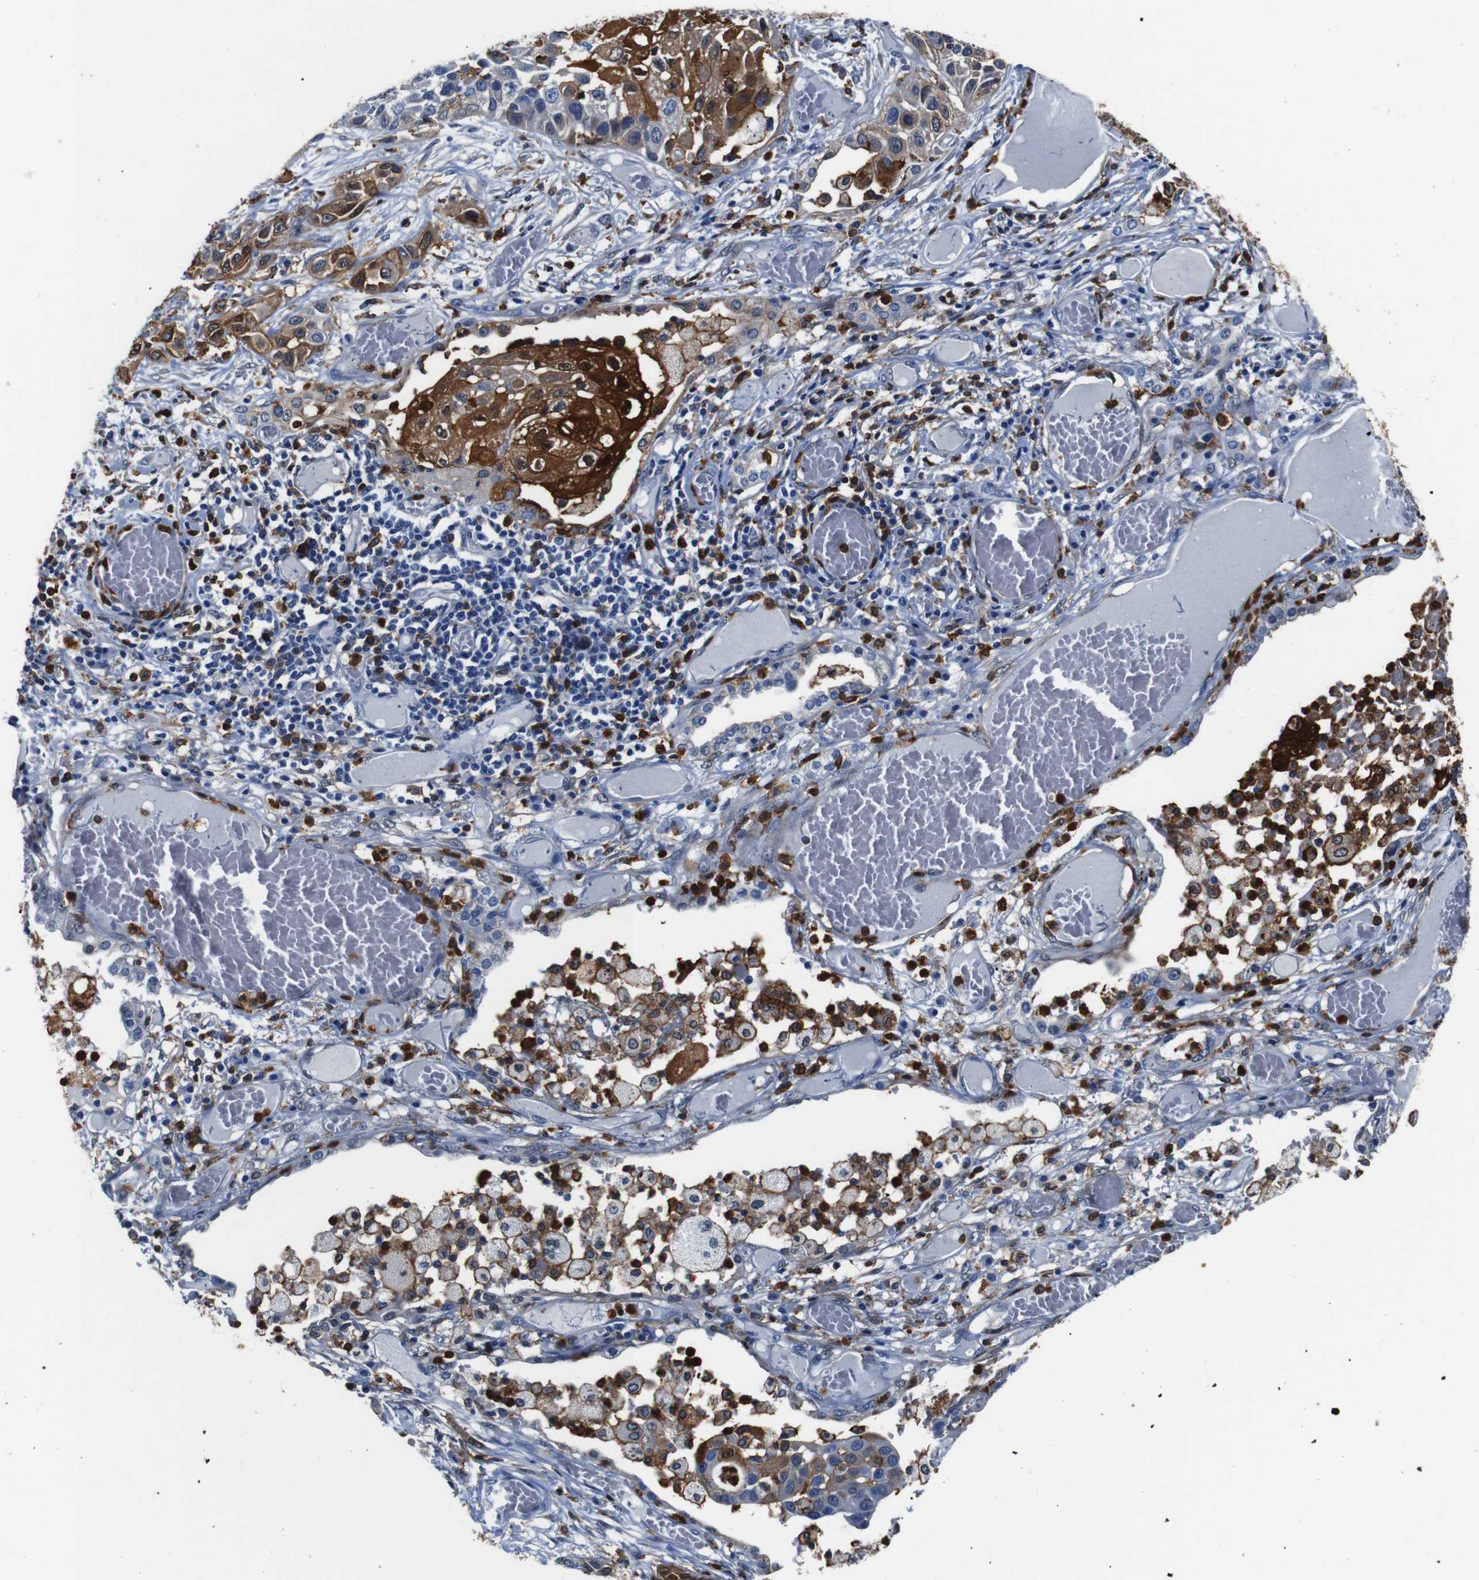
{"staining": {"intensity": "strong", "quantity": ">75%", "location": "cytoplasmic/membranous"}, "tissue": "lung cancer", "cell_type": "Tumor cells", "image_type": "cancer", "snomed": [{"axis": "morphology", "description": "Squamous cell carcinoma, NOS"}, {"axis": "topography", "description": "Lung"}], "caption": "Protein staining of lung cancer tissue shows strong cytoplasmic/membranous positivity in about >75% of tumor cells. (Brightfield microscopy of DAB IHC at high magnification).", "gene": "ANXA1", "patient": {"sex": "male", "age": 71}}